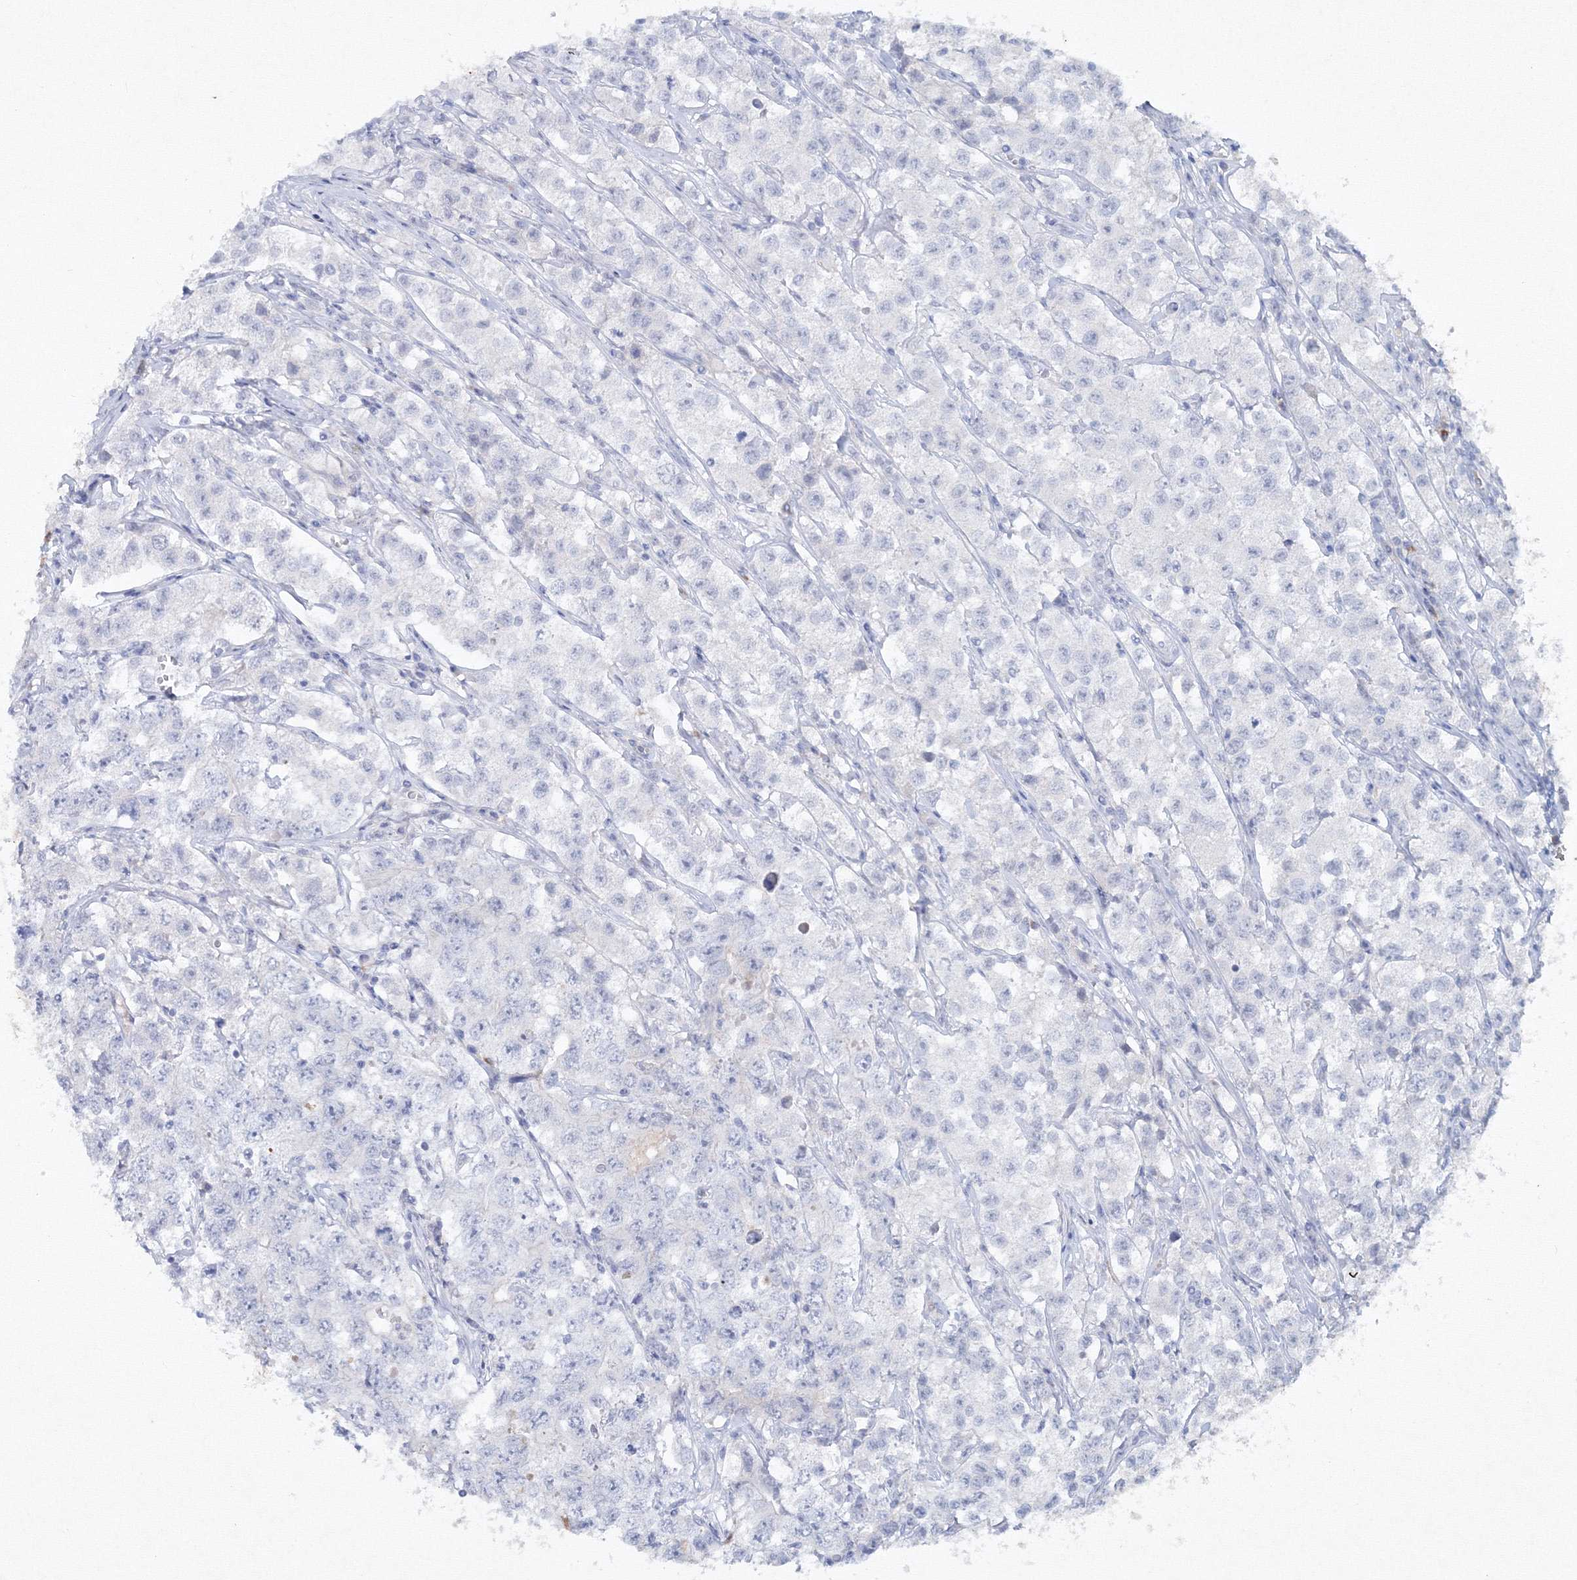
{"staining": {"intensity": "negative", "quantity": "none", "location": "none"}, "tissue": "testis cancer", "cell_type": "Tumor cells", "image_type": "cancer", "snomed": [{"axis": "morphology", "description": "Seminoma, NOS"}, {"axis": "morphology", "description": "Carcinoma, Embryonal, NOS"}, {"axis": "topography", "description": "Testis"}], "caption": "Tumor cells are negative for brown protein staining in testis cancer (seminoma).", "gene": "GCKR", "patient": {"sex": "male", "age": 43}}